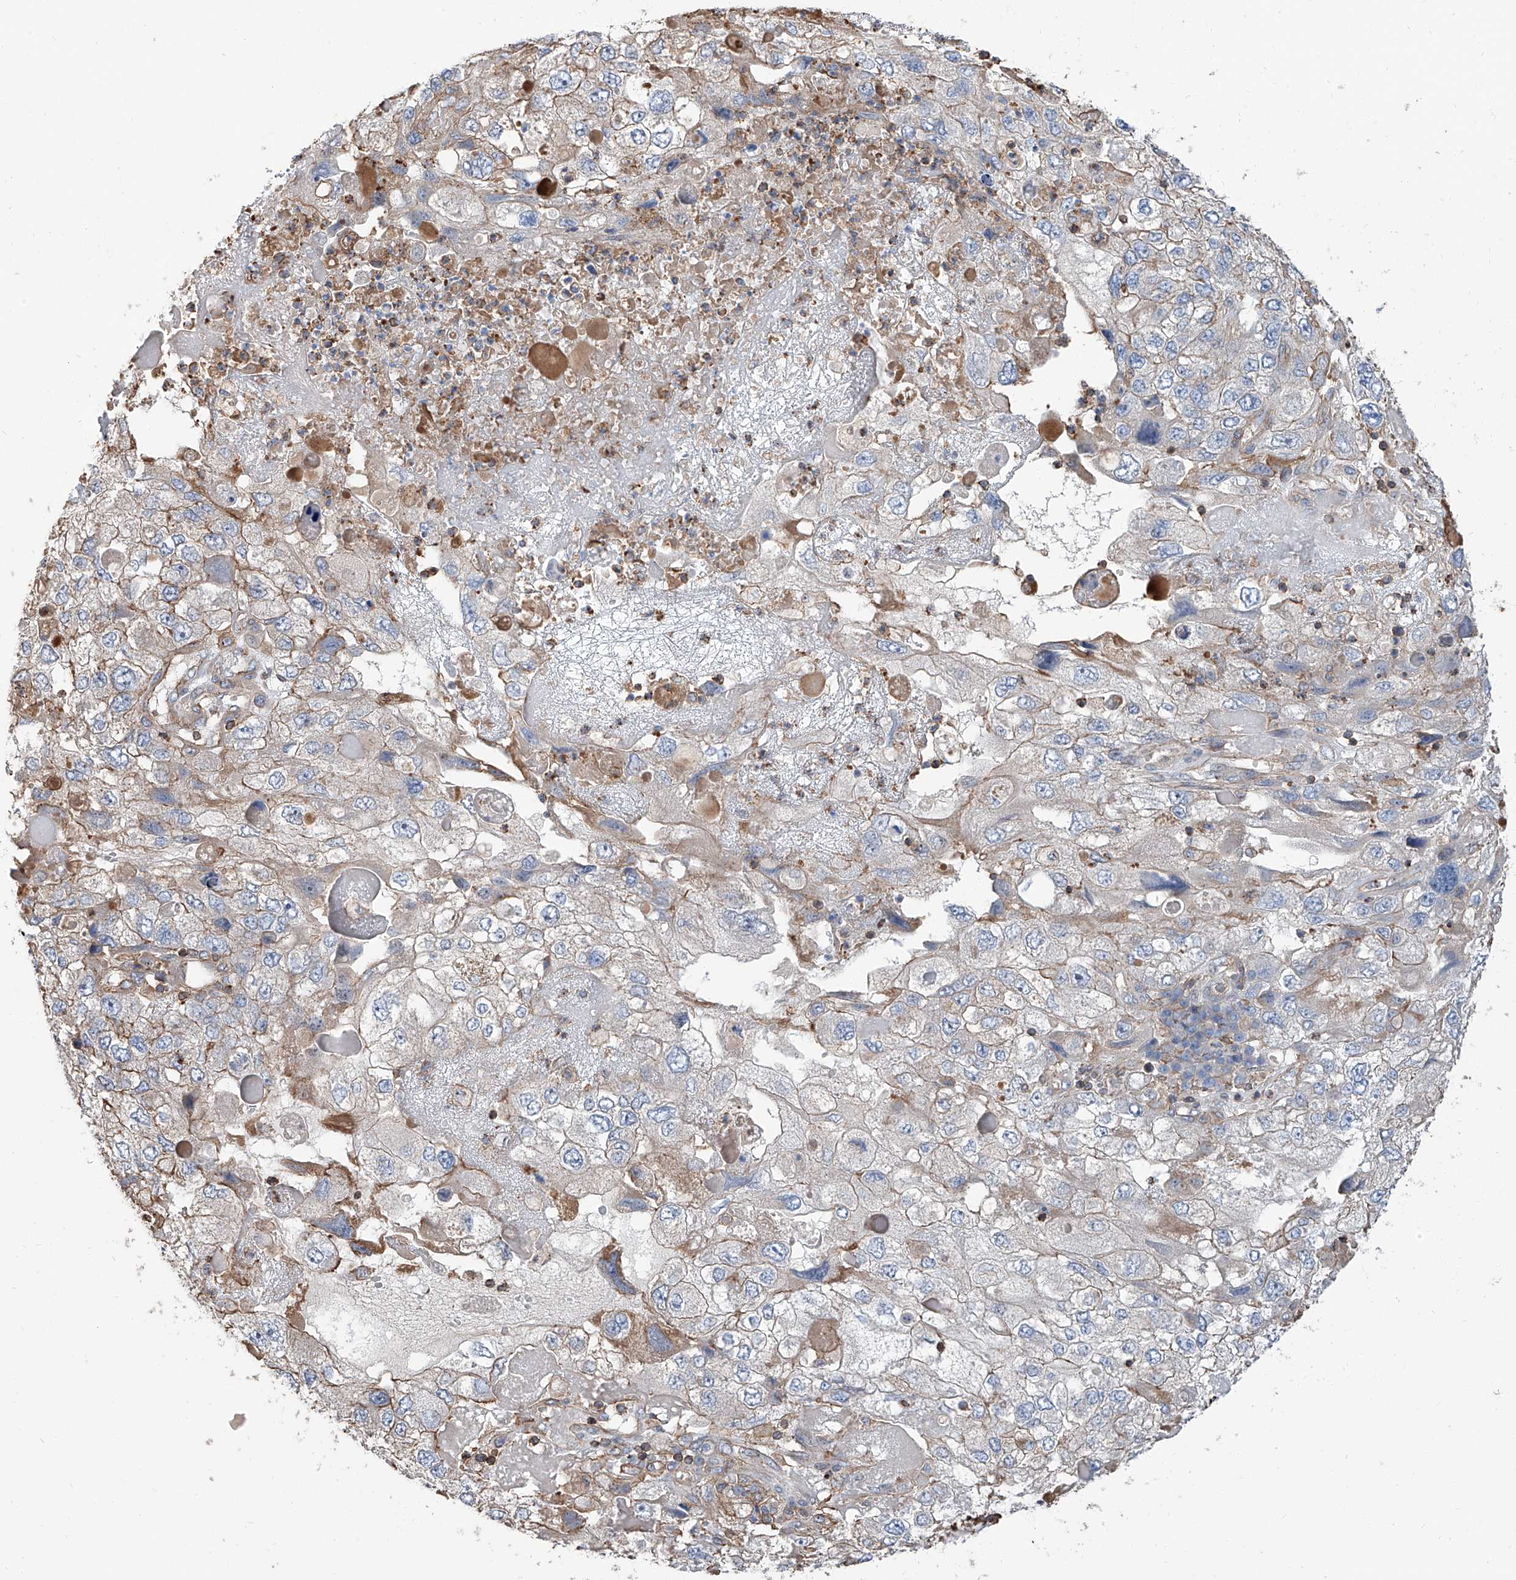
{"staining": {"intensity": "moderate", "quantity": "<25%", "location": "cytoplasmic/membranous"}, "tissue": "endometrial cancer", "cell_type": "Tumor cells", "image_type": "cancer", "snomed": [{"axis": "morphology", "description": "Adenocarcinoma, NOS"}, {"axis": "topography", "description": "Endometrium"}], "caption": "Protein staining of endometrial adenocarcinoma tissue displays moderate cytoplasmic/membranous expression in about <25% of tumor cells.", "gene": "PIEZO2", "patient": {"sex": "female", "age": 49}}